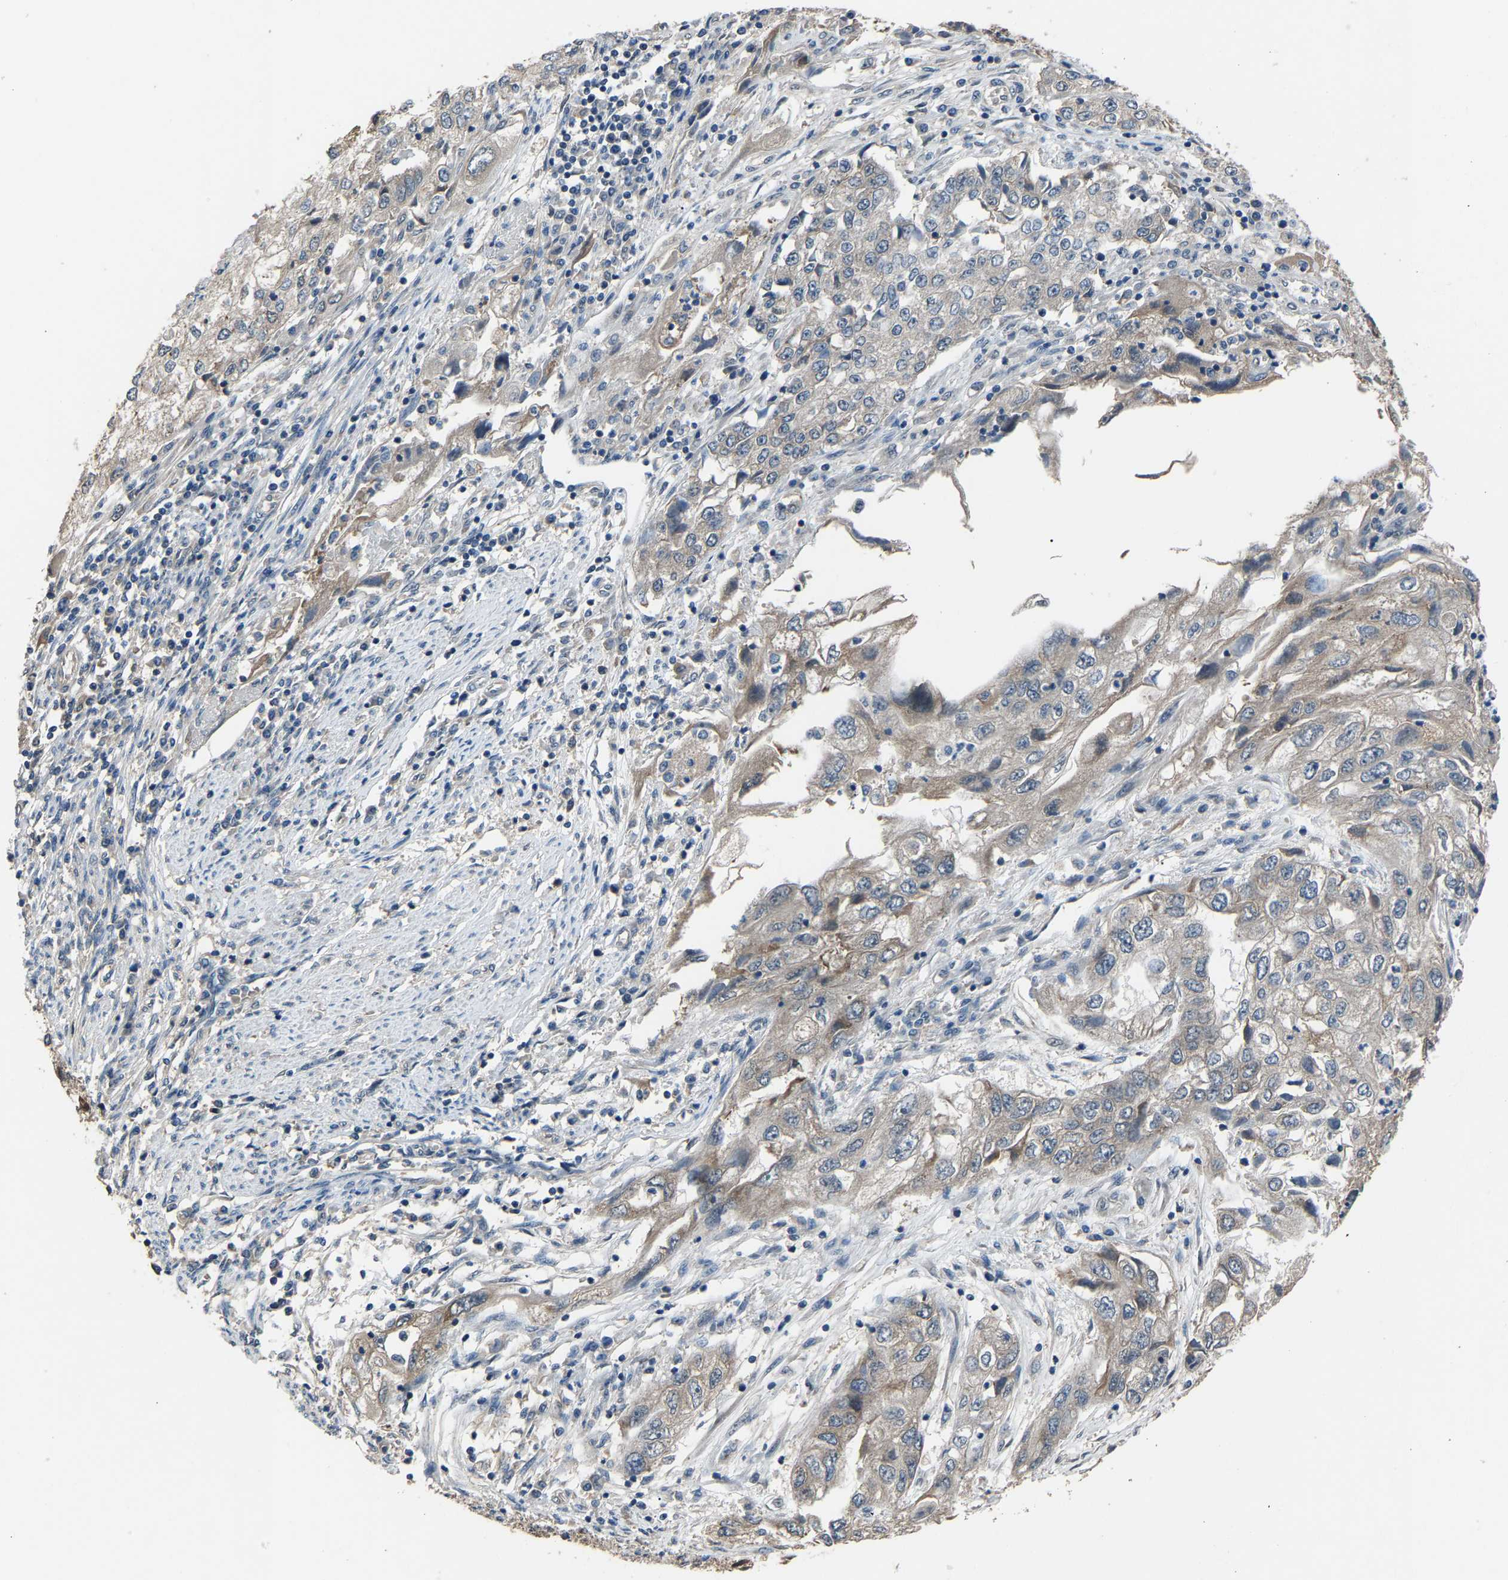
{"staining": {"intensity": "weak", "quantity": "25%-75%", "location": "cytoplasmic/membranous"}, "tissue": "endometrial cancer", "cell_type": "Tumor cells", "image_type": "cancer", "snomed": [{"axis": "morphology", "description": "Adenocarcinoma, NOS"}, {"axis": "topography", "description": "Endometrium"}], "caption": "Protein staining exhibits weak cytoplasmic/membranous positivity in about 25%-75% of tumor cells in adenocarcinoma (endometrial).", "gene": "ABCC9", "patient": {"sex": "female", "age": 49}}